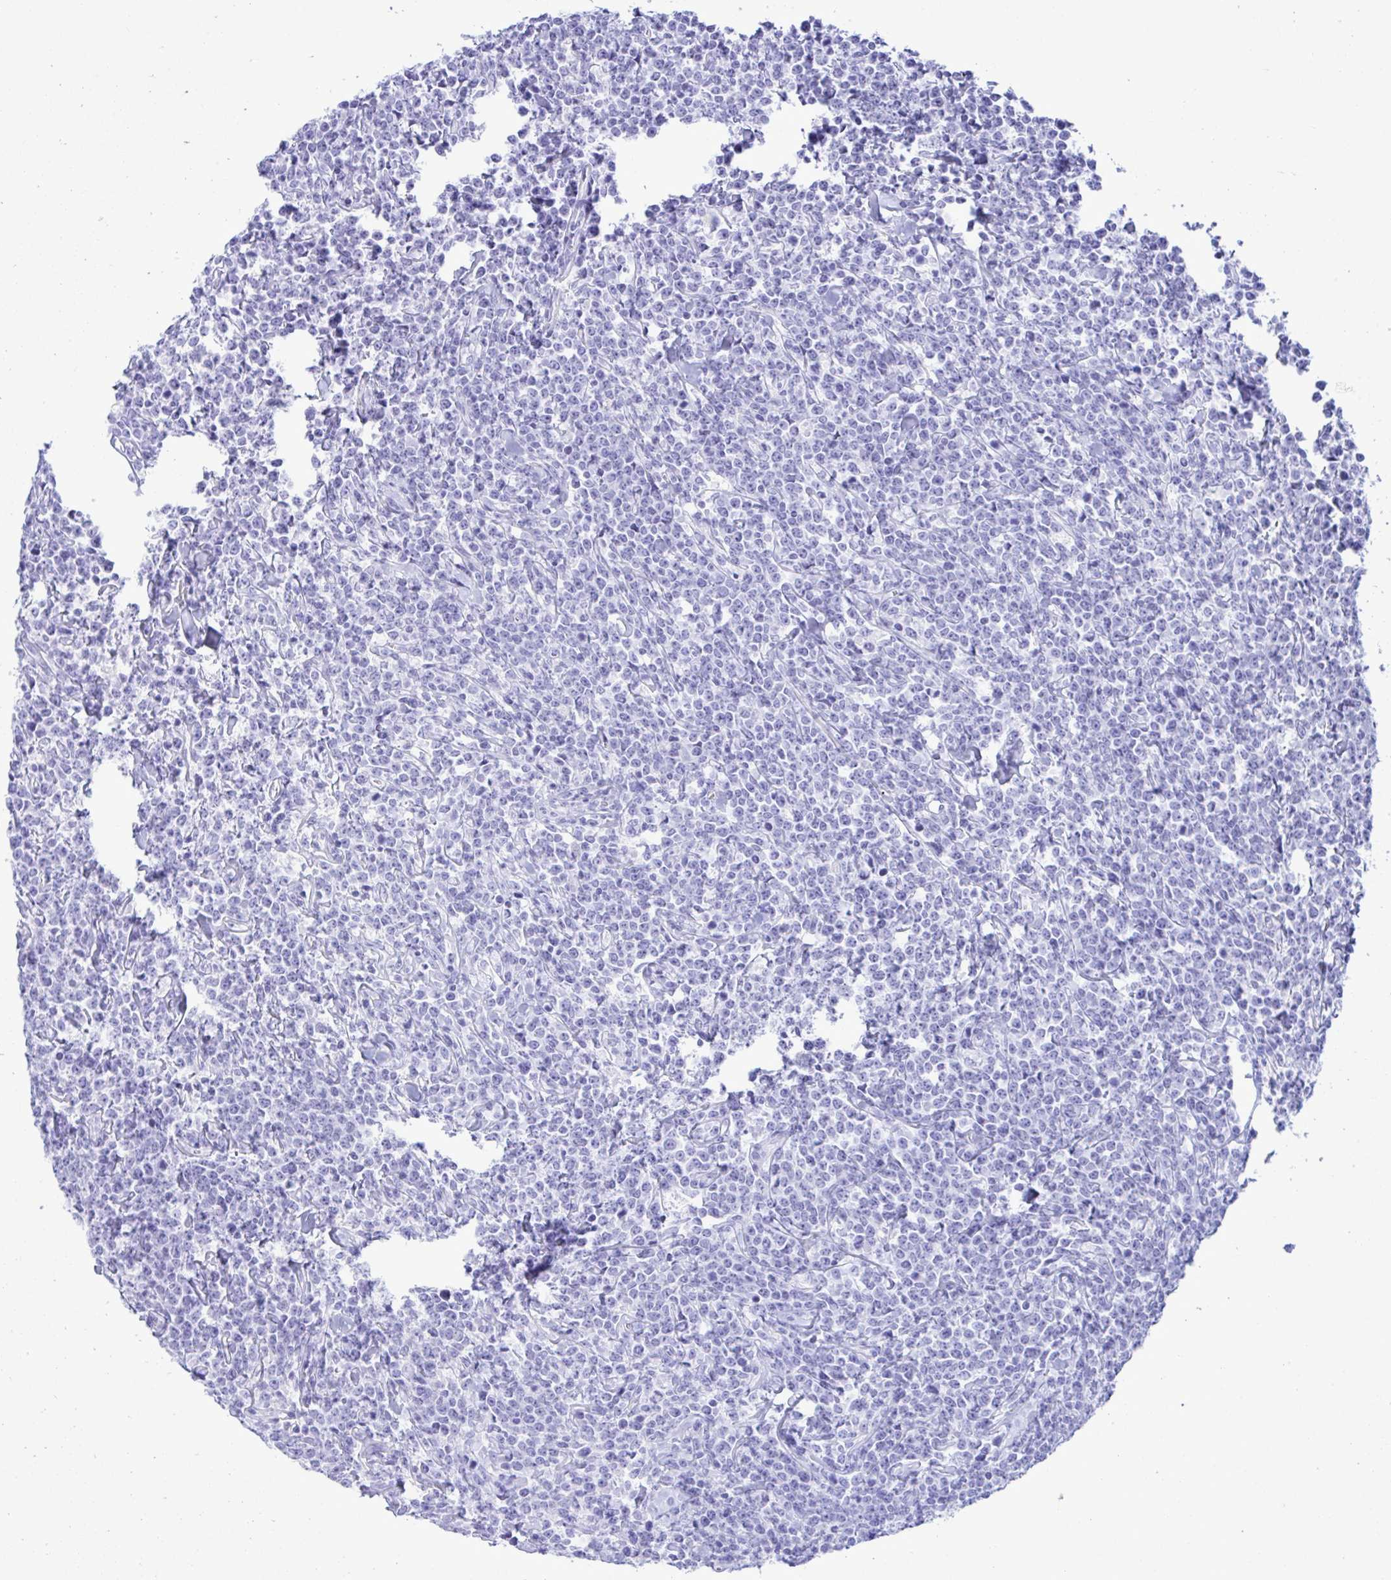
{"staining": {"intensity": "negative", "quantity": "none", "location": "none"}, "tissue": "lymphoma", "cell_type": "Tumor cells", "image_type": "cancer", "snomed": [{"axis": "morphology", "description": "Malignant lymphoma, non-Hodgkin's type, High grade"}, {"axis": "topography", "description": "Small intestine"}], "caption": "IHC histopathology image of neoplastic tissue: lymphoma stained with DAB (3,3'-diaminobenzidine) reveals no significant protein positivity in tumor cells.", "gene": "SELENOV", "patient": {"sex": "female", "age": 56}}